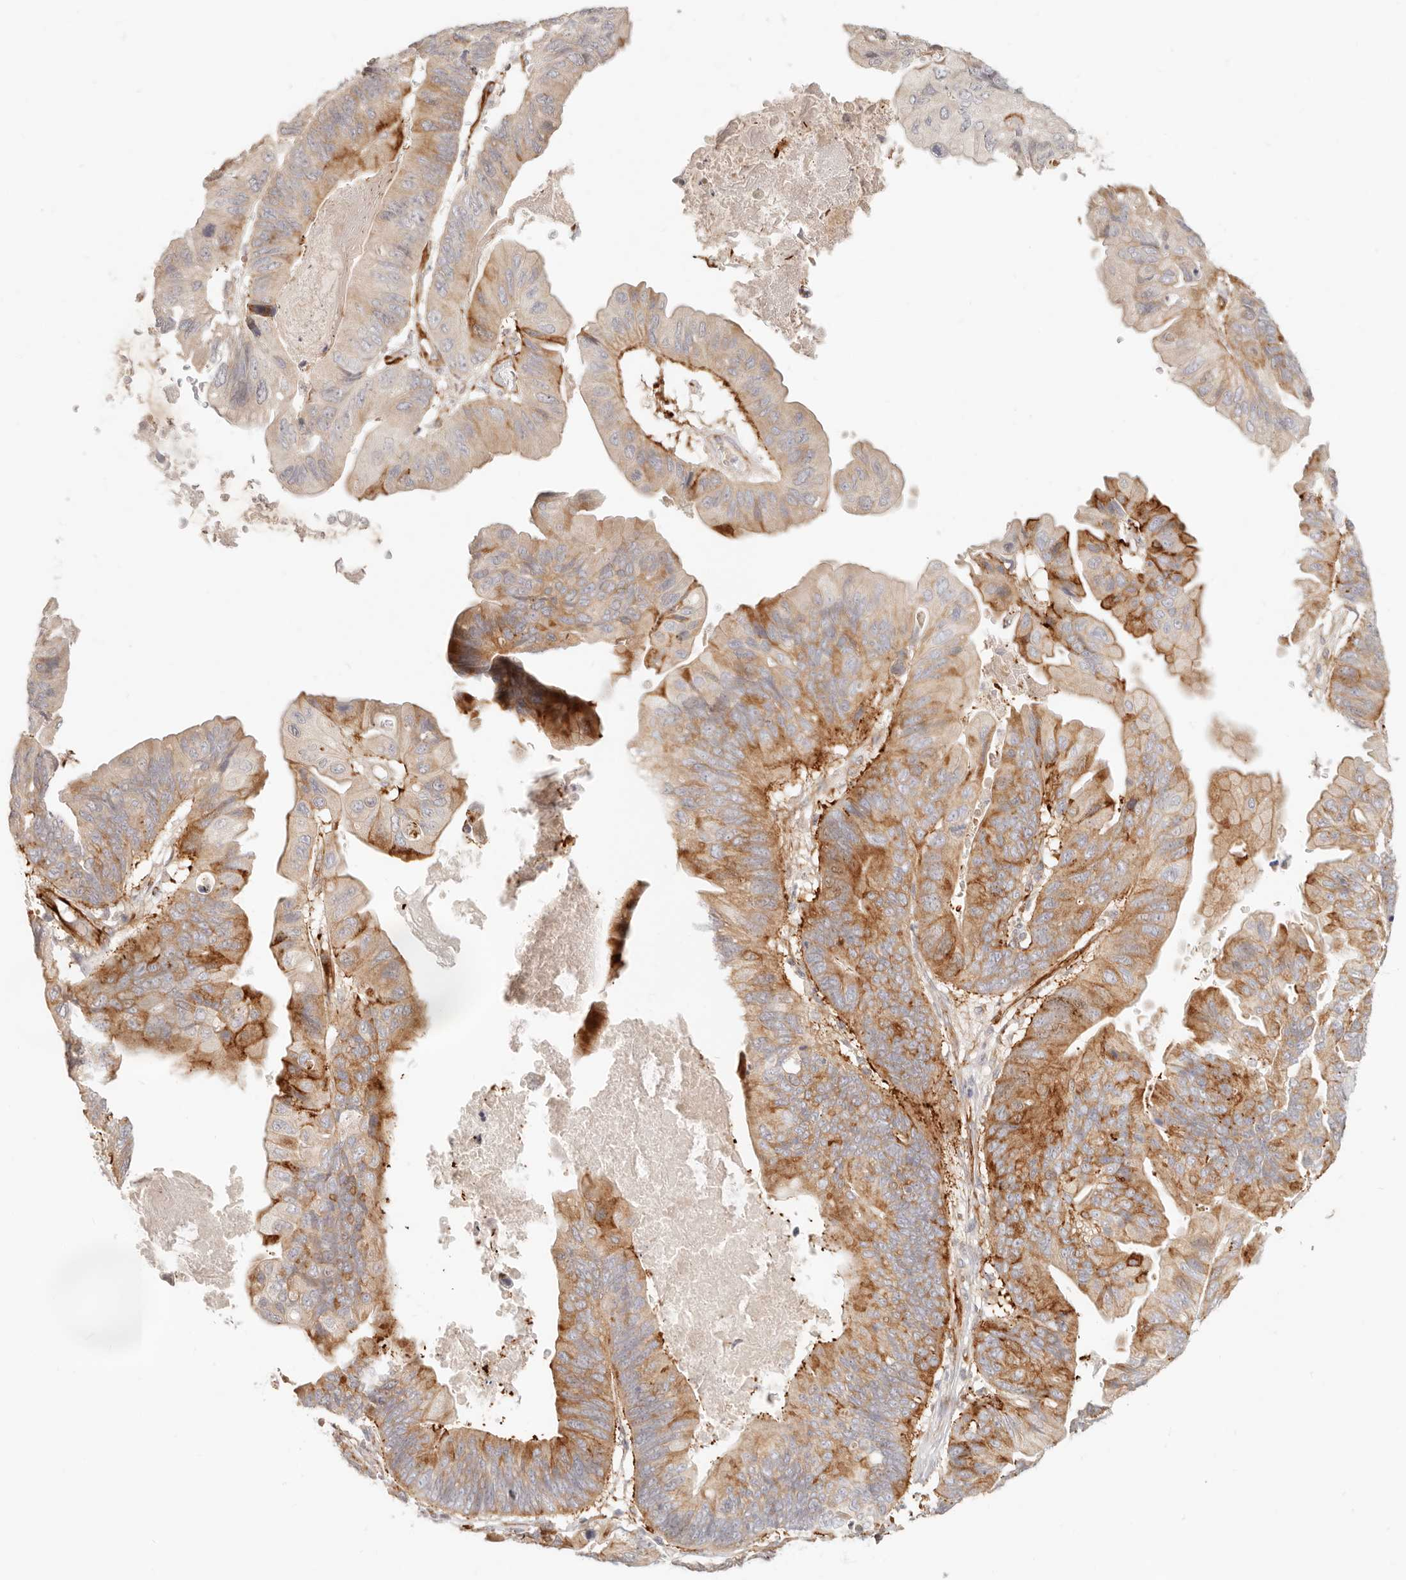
{"staining": {"intensity": "moderate", "quantity": "25%-75%", "location": "cytoplasmic/membranous"}, "tissue": "ovarian cancer", "cell_type": "Tumor cells", "image_type": "cancer", "snomed": [{"axis": "morphology", "description": "Cystadenocarcinoma, mucinous, NOS"}, {"axis": "topography", "description": "Ovary"}], "caption": "This histopathology image reveals IHC staining of human ovarian mucinous cystadenocarcinoma, with medium moderate cytoplasmic/membranous positivity in approximately 25%-75% of tumor cells.", "gene": "SASS6", "patient": {"sex": "female", "age": 61}}